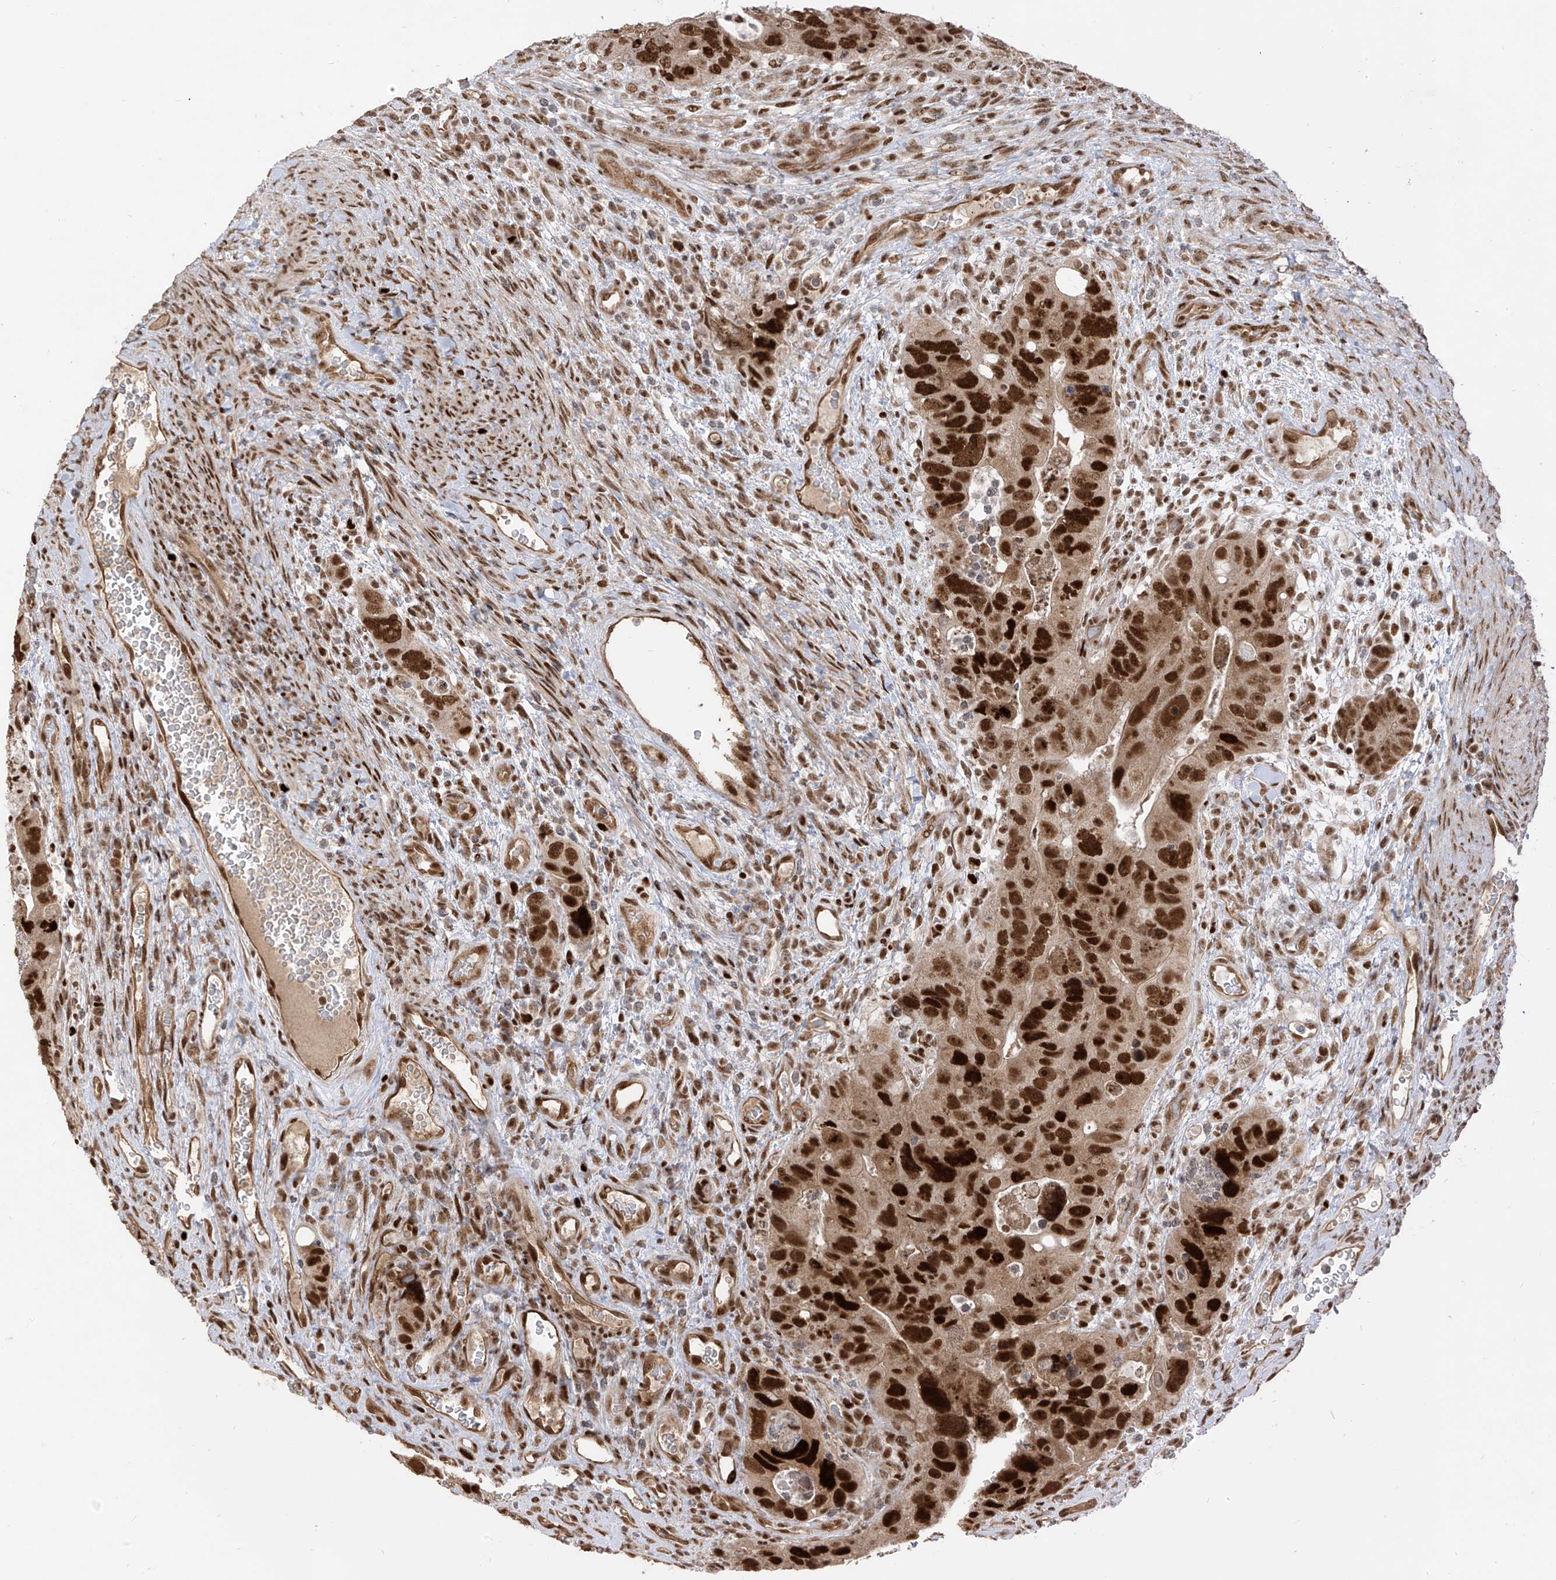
{"staining": {"intensity": "strong", "quantity": ">75%", "location": "nuclear"}, "tissue": "colorectal cancer", "cell_type": "Tumor cells", "image_type": "cancer", "snomed": [{"axis": "morphology", "description": "Adenocarcinoma, NOS"}, {"axis": "topography", "description": "Rectum"}], "caption": "A high-resolution histopathology image shows IHC staining of colorectal cancer (adenocarcinoma), which exhibits strong nuclear positivity in about >75% of tumor cells. (IHC, brightfield microscopy, high magnification).", "gene": "ARHGEF3", "patient": {"sex": "male", "age": 59}}